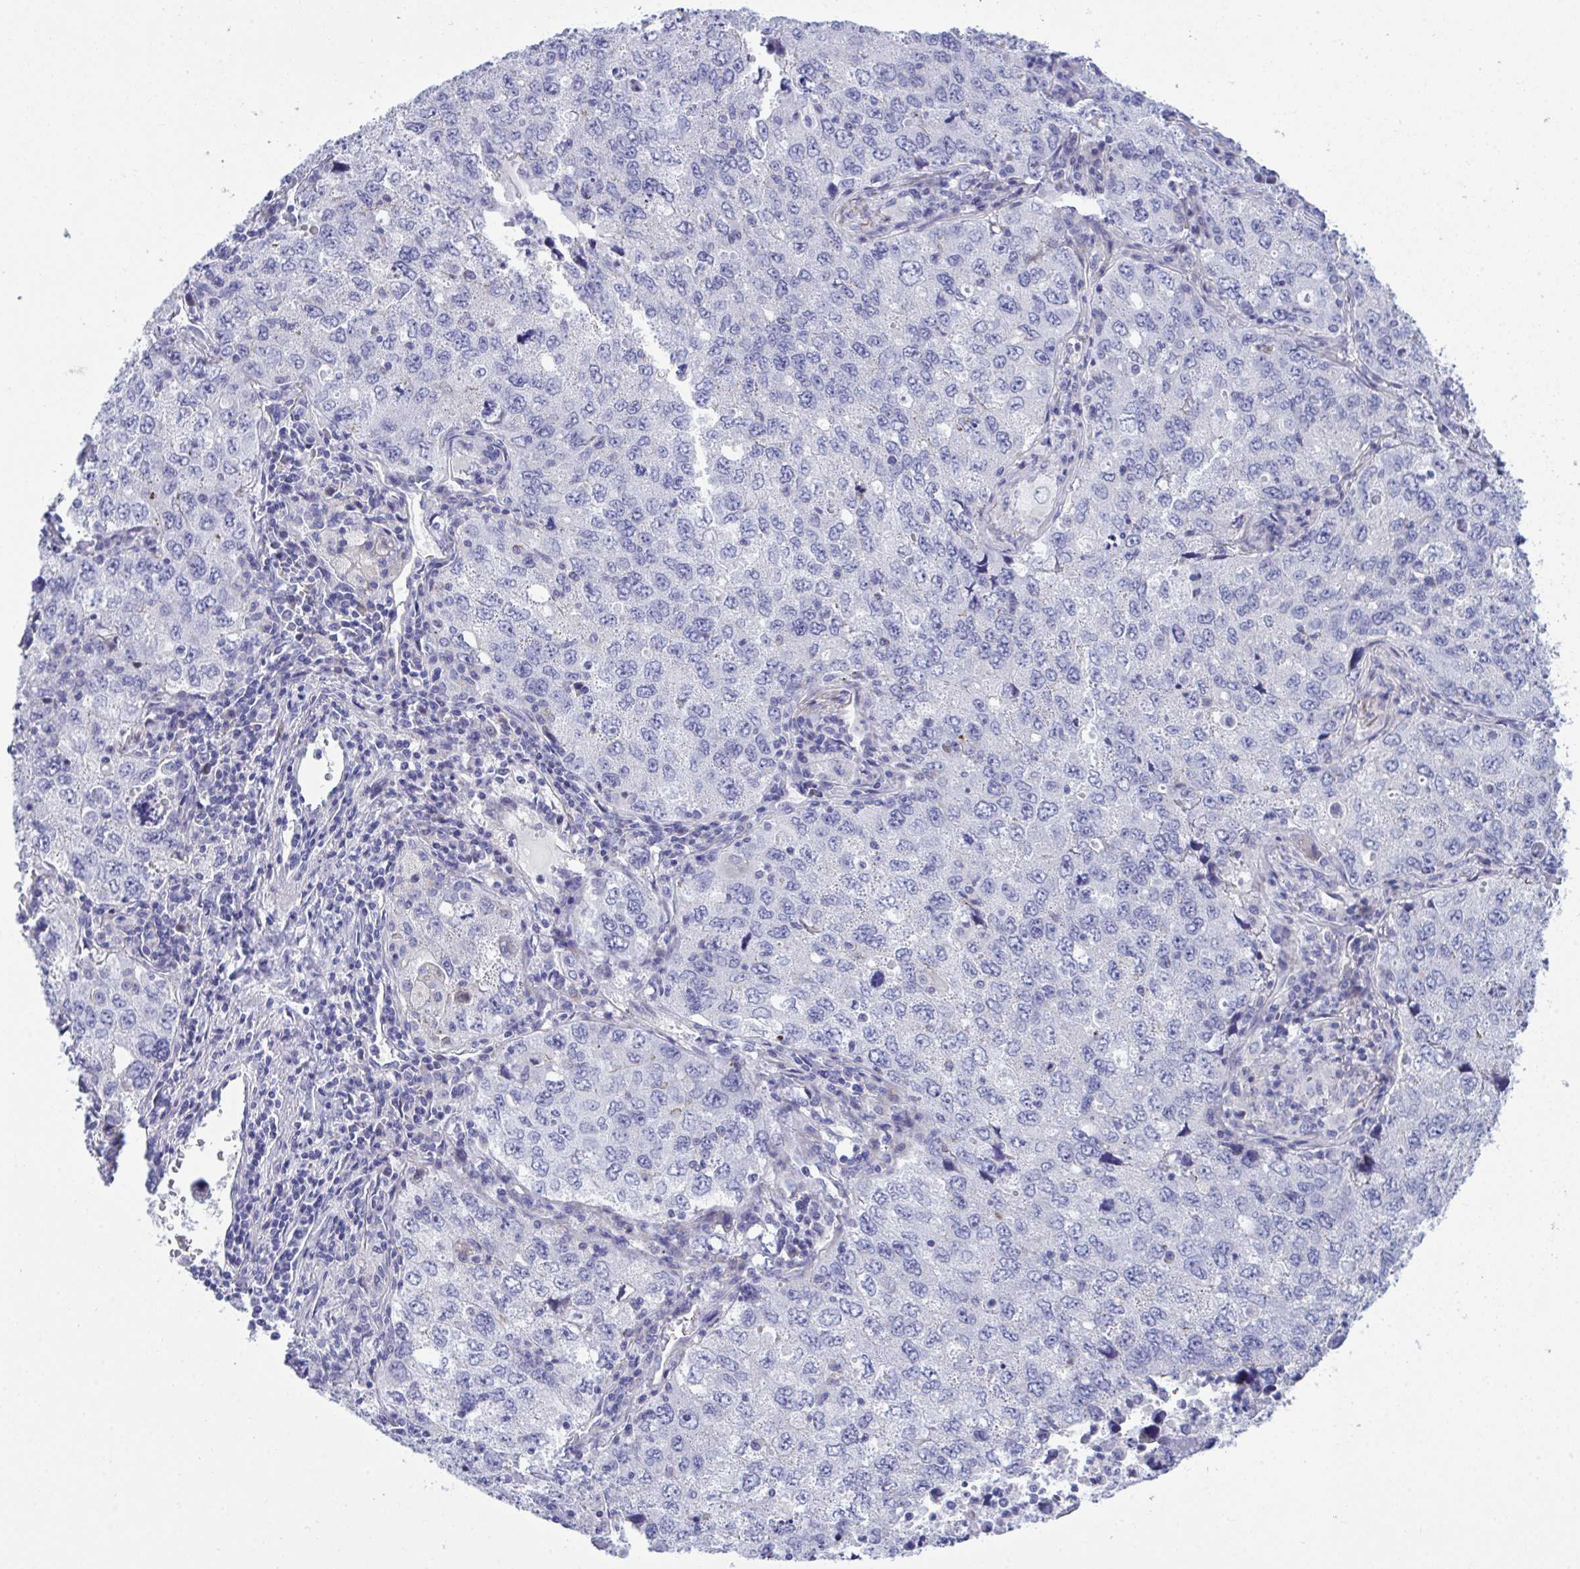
{"staining": {"intensity": "negative", "quantity": "none", "location": "none"}, "tissue": "lung cancer", "cell_type": "Tumor cells", "image_type": "cancer", "snomed": [{"axis": "morphology", "description": "Adenocarcinoma, NOS"}, {"axis": "topography", "description": "Lung"}], "caption": "A high-resolution photomicrograph shows immunohistochemistry (IHC) staining of lung cancer, which displays no significant positivity in tumor cells. (Immunohistochemistry (ihc), brightfield microscopy, high magnification).", "gene": "MED9", "patient": {"sex": "female", "age": 57}}